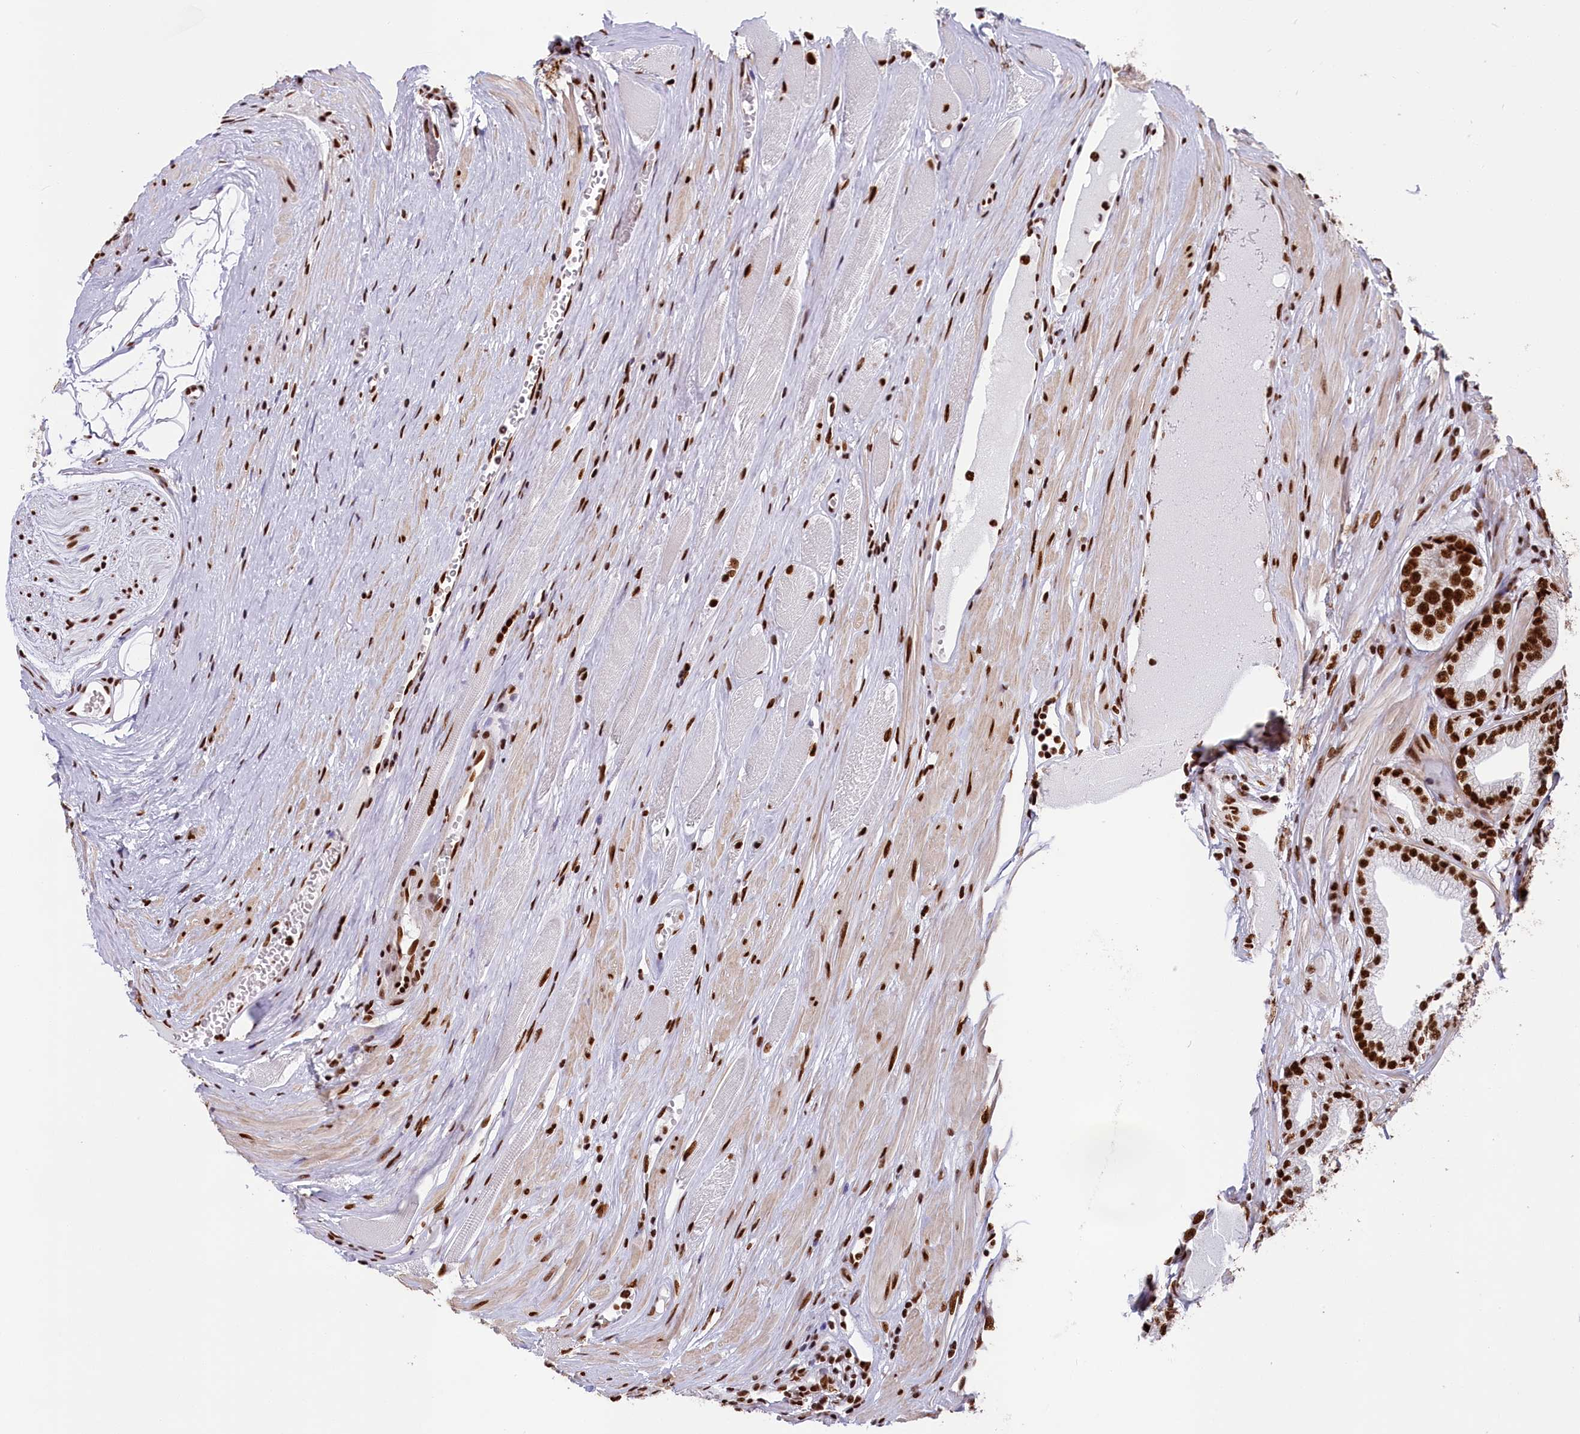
{"staining": {"intensity": "strong", "quantity": ">75%", "location": "nuclear"}, "tissue": "prostate cancer", "cell_type": "Tumor cells", "image_type": "cancer", "snomed": [{"axis": "morphology", "description": "Adenocarcinoma, High grade"}, {"axis": "topography", "description": "Prostate"}], "caption": "The image demonstrates a brown stain indicating the presence of a protein in the nuclear of tumor cells in prostate cancer.", "gene": "SNRNP70", "patient": {"sex": "male", "age": 67}}